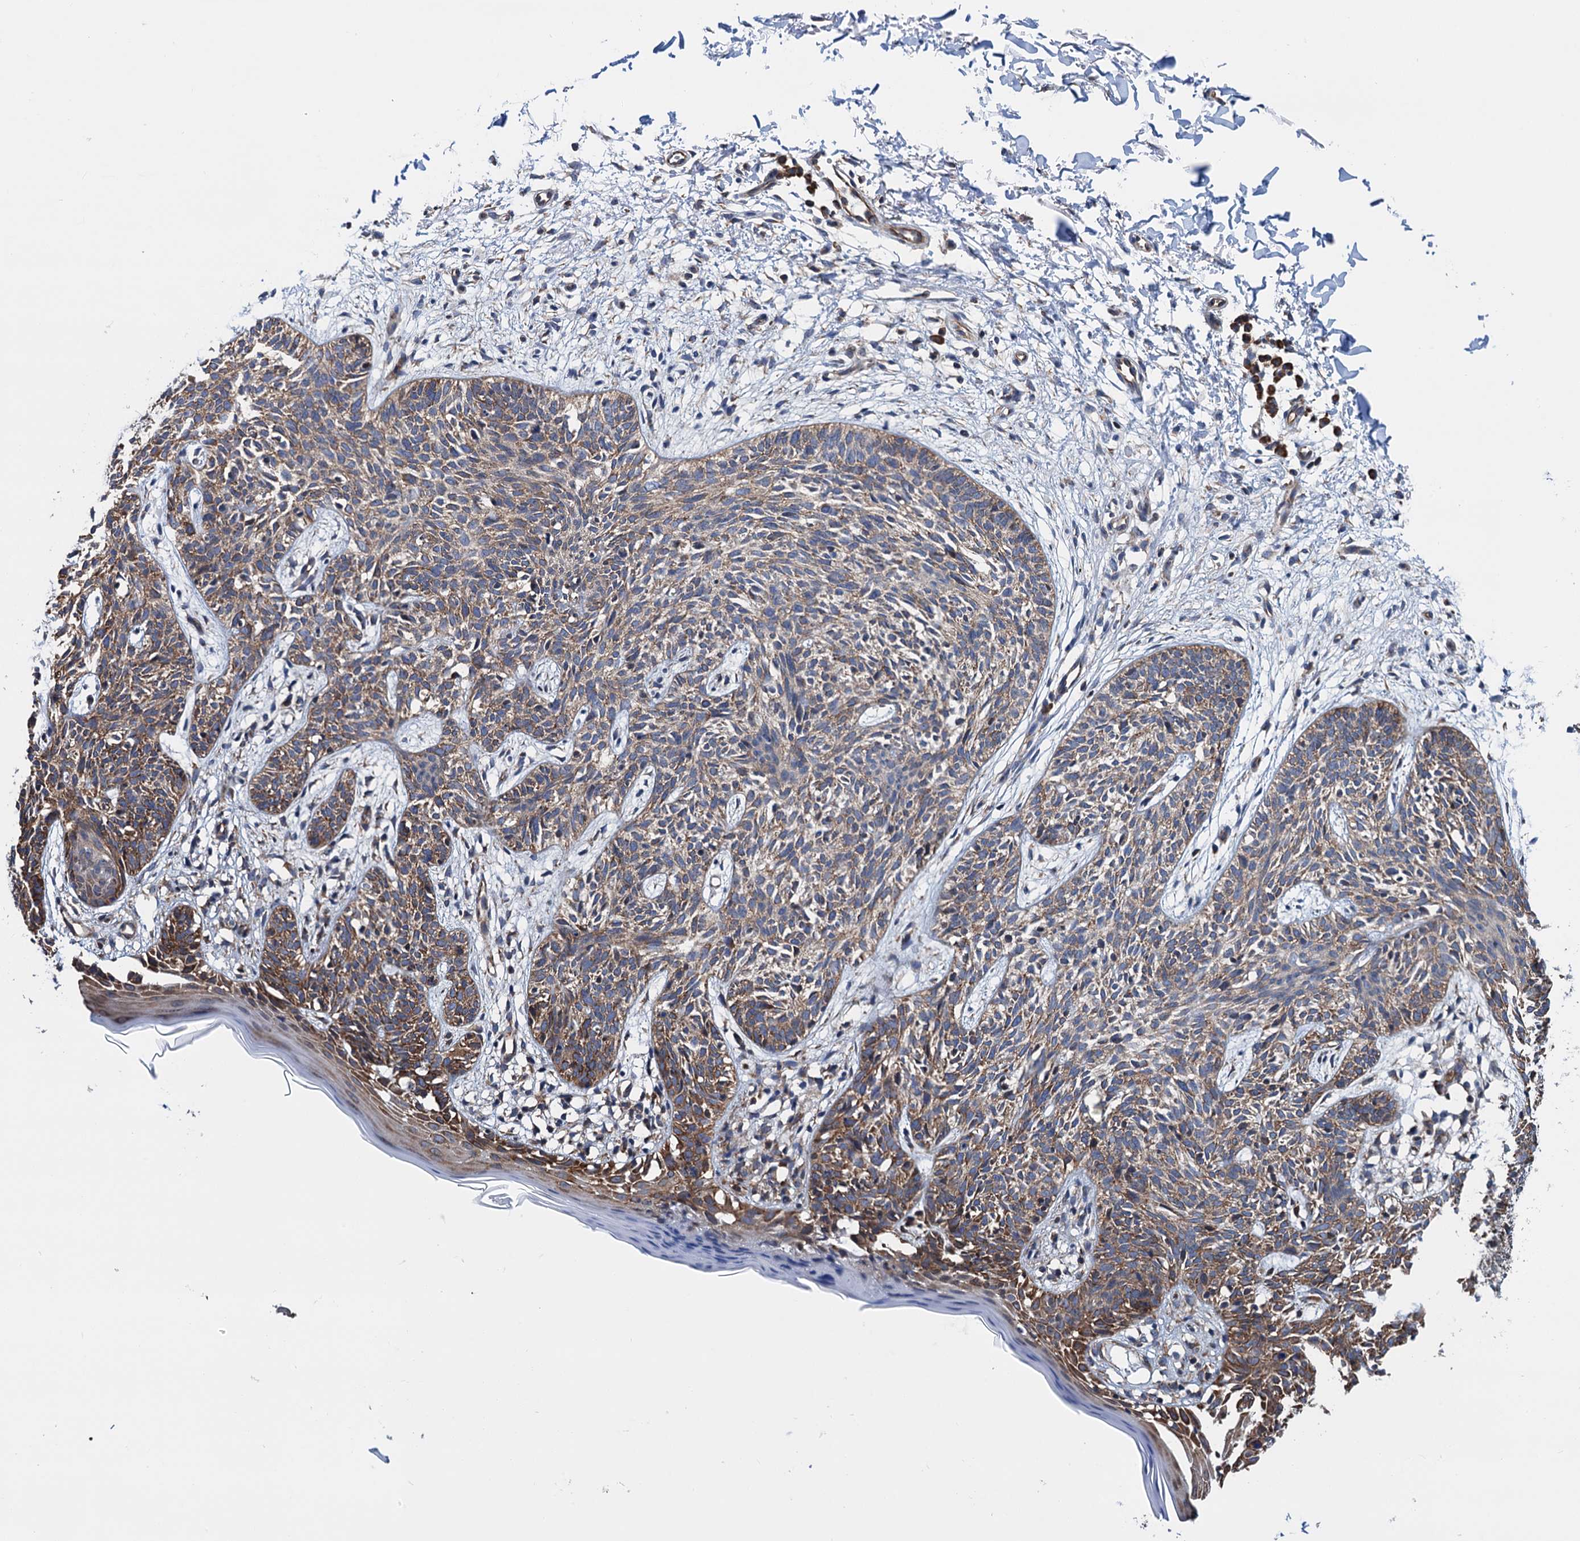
{"staining": {"intensity": "moderate", "quantity": ">75%", "location": "cytoplasmic/membranous"}, "tissue": "skin cancer", "cell_type": "Tumor cells", "image_type": "cancer", "snomed": [{"axis": "morphology", "description": "Basal cell carcinoma"}, {"axis": "topography", "description": "Skin"}], "caption": "Skin cancer stained for a protein exhibits moderate cytoplasmic/membranous positivity in tumor cells. The staining was performed using DAB (3,3'-diaminobenzidine), with brown indicating positive protein expression. Nuclei are stained blue with hematoxylin.", "gene": "SLC12A7", "patient": {"sex": "female", "age": 66}}